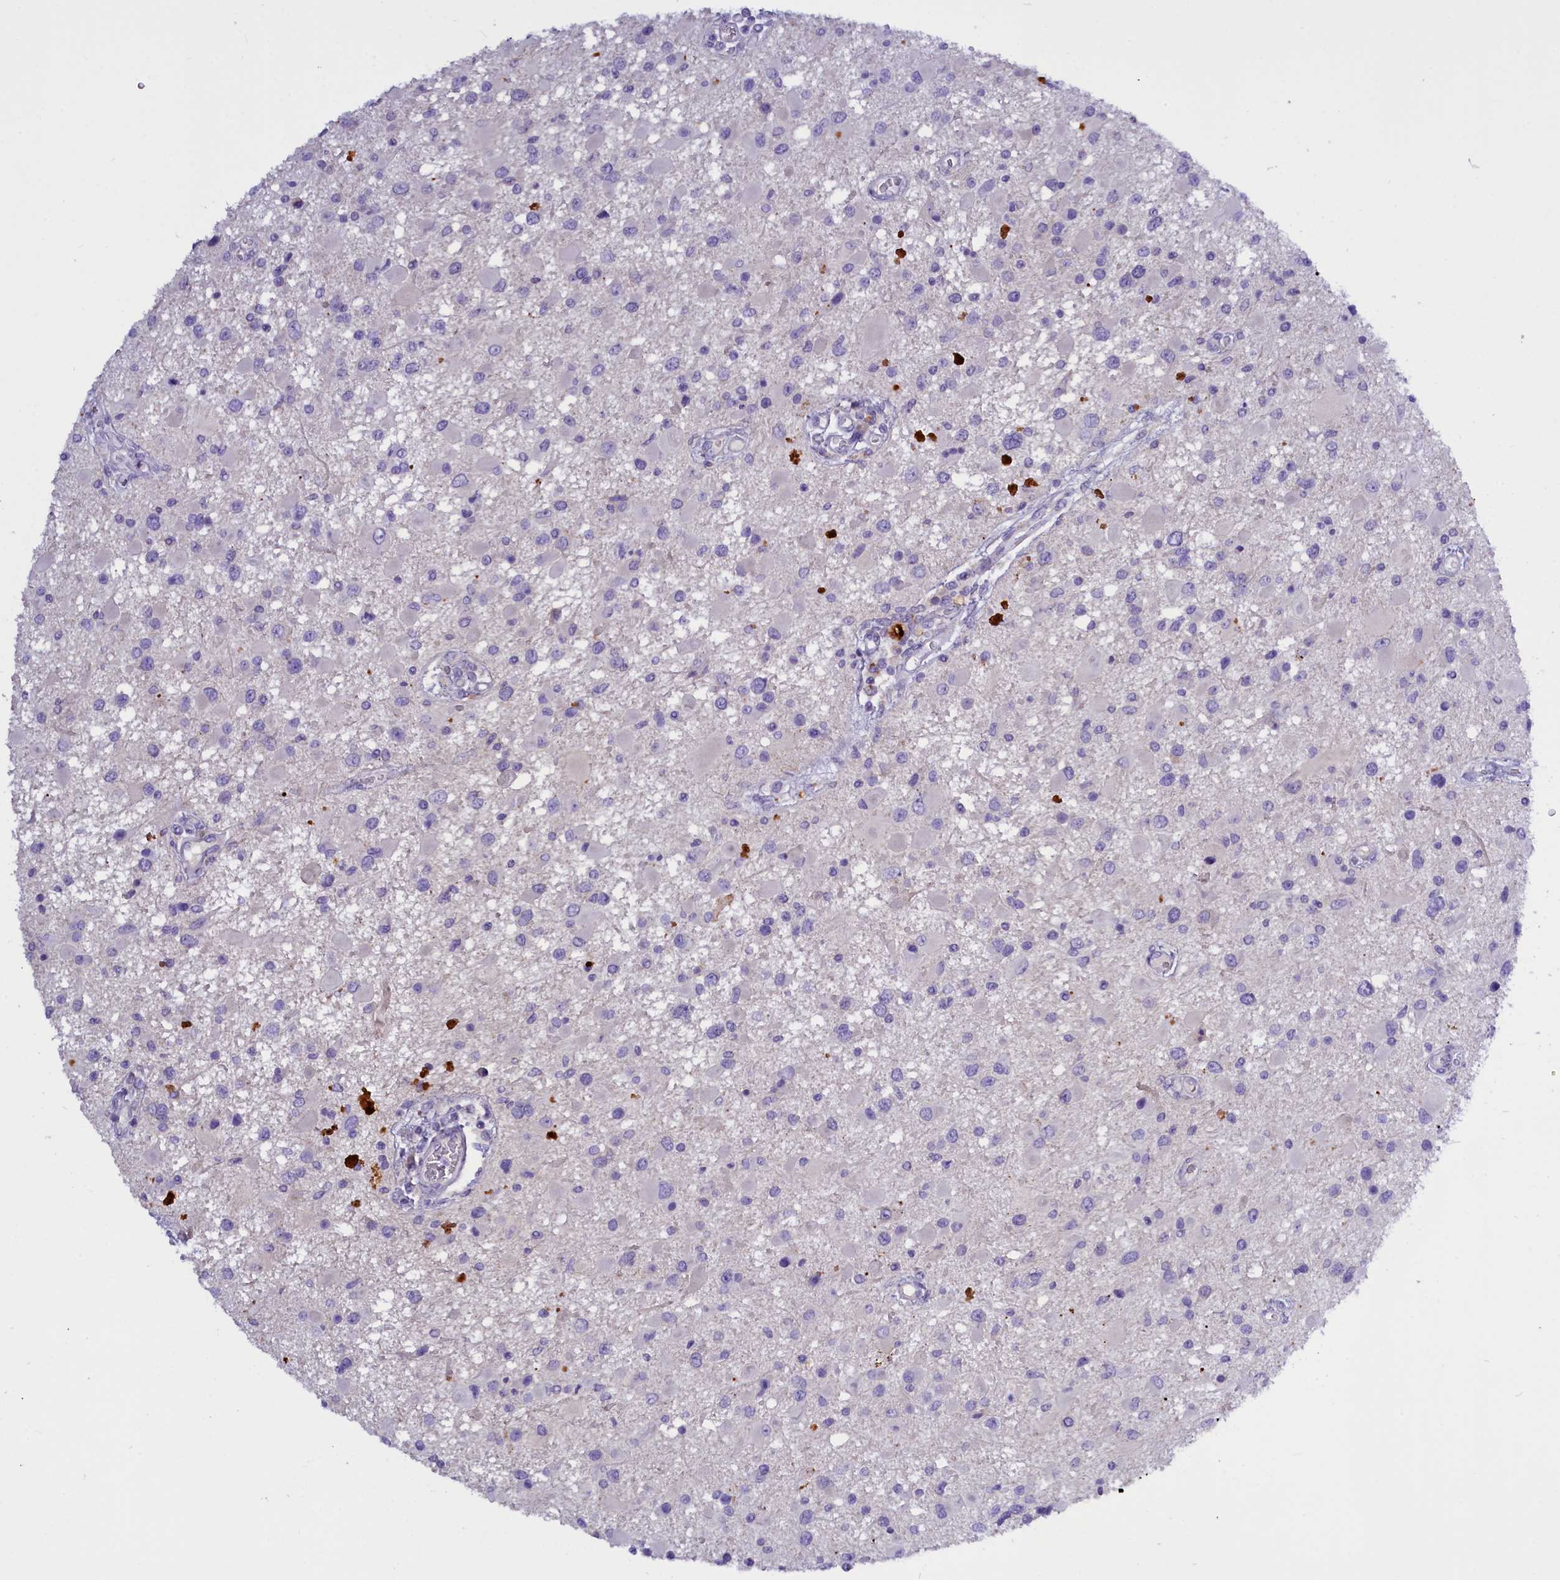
{"staining": {"intensity": "negative", "quantity": "none", "location": "none"}, "tissue": "glioma", "cell_type": "Tumor cells", "image_type": "cancer", "snomed": [{"axis": "morphology", "description": "Glioma, malignant, High grade"}, {"axis": "topography", "description": "Brain"}], "caption": "This is an IHC micrograph of malignant glioma (high-grade). There is no staining in tumor cells.", "gene": "RTTN", "patient": {"sex": "male", "age": 53}}